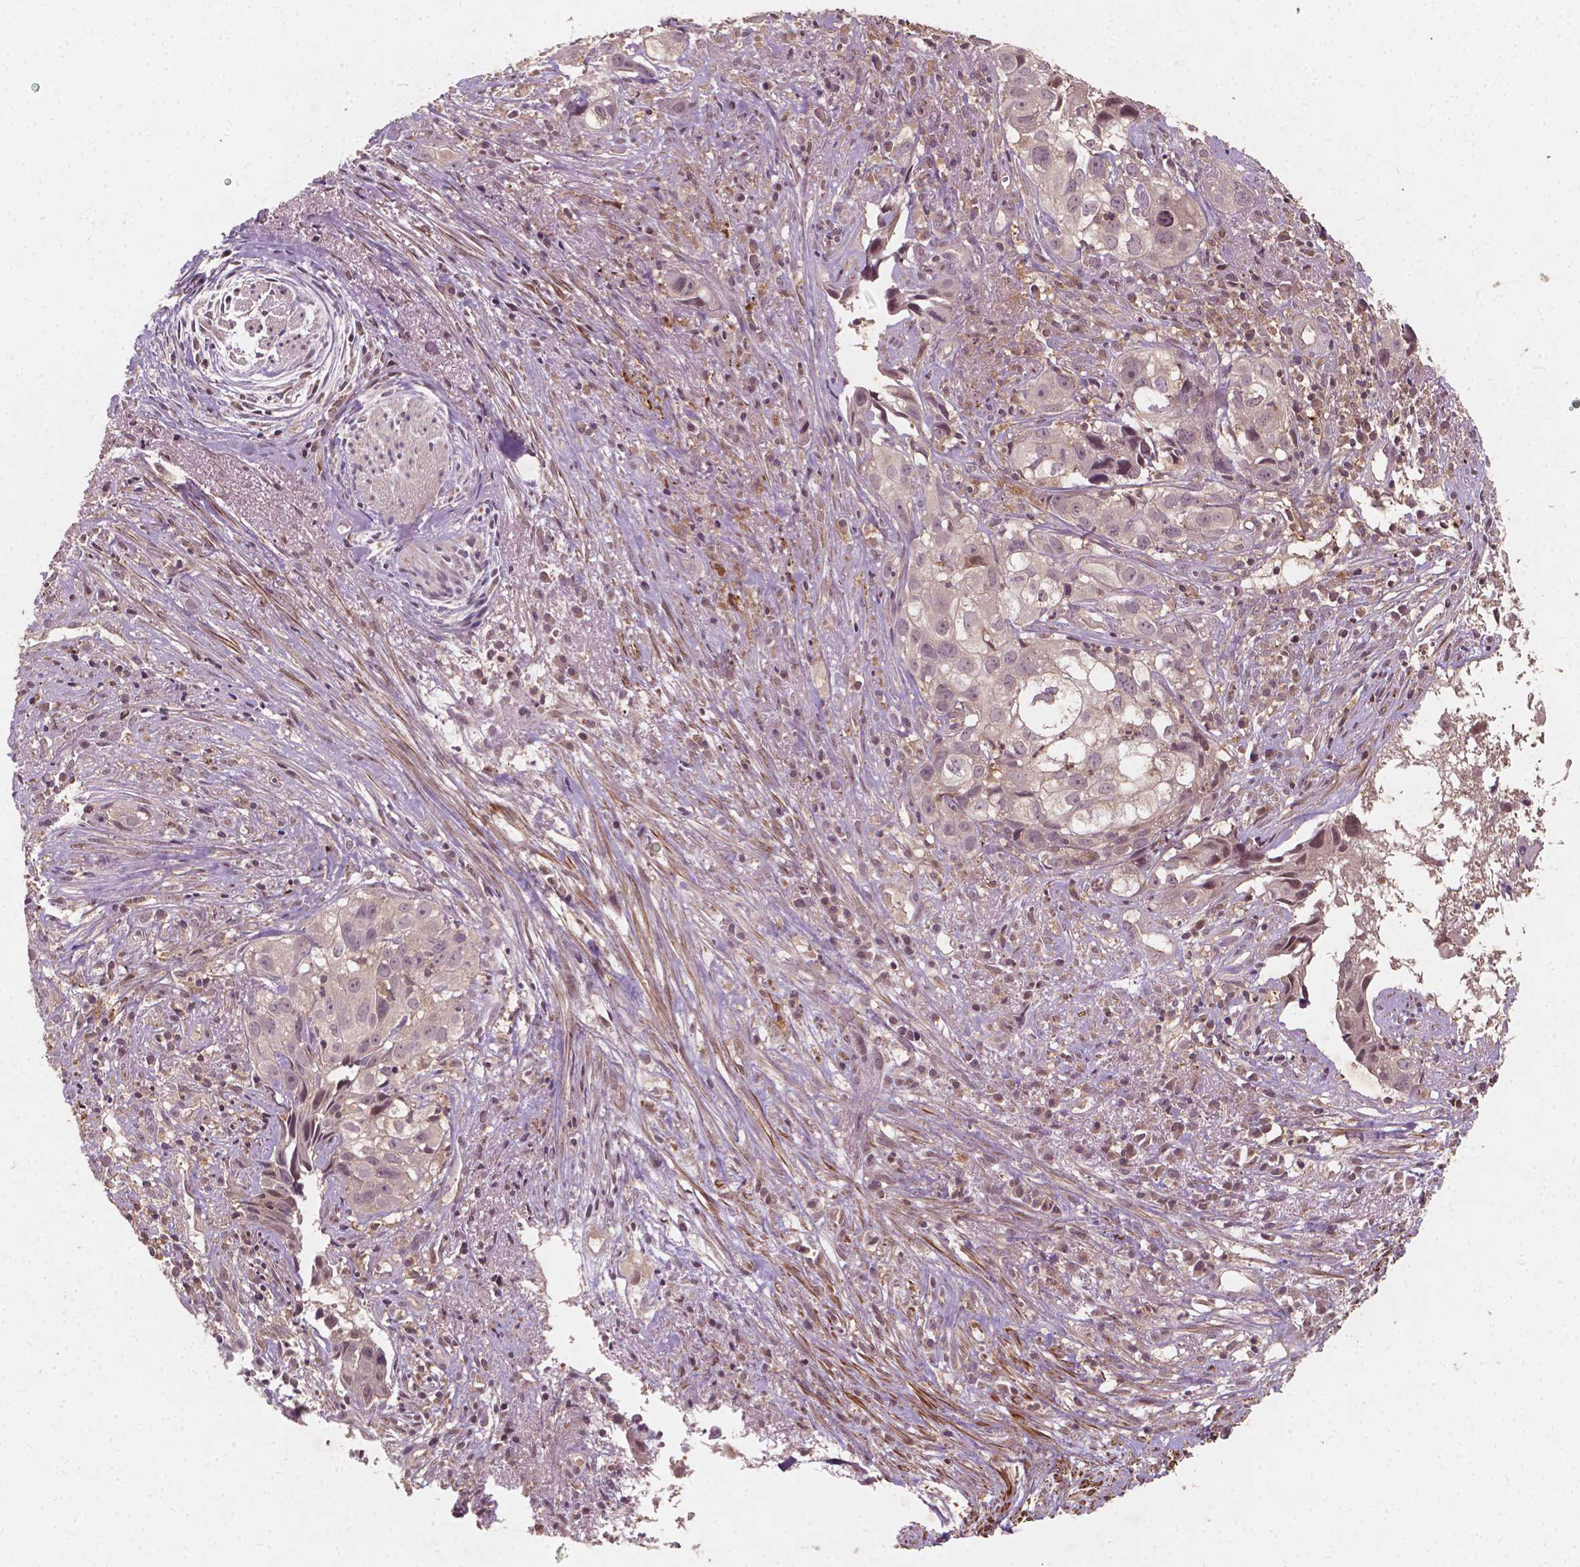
{"staining": {"intensity": "weak", "quantity": "<25%", "location": "cytoplasmic/membranous"}, "tissue": "cervical cancer", "cell_type": "Tumor cells", "image_type": "cancer", "snomed": [{"axis": "morphology", "description": "Squamous cell carcinoma, NOS"}, {"axis": "topography", "description": "Cervix"}], "caption": "Immunohistochemistry (IHC) of human squamous cell carcinoma (cervical) reveals no positivity in tumor cells. (DAB IHC, high magnification).", "gene": "CYFIP2", "patient": {"sex": "female", "age": 53}}